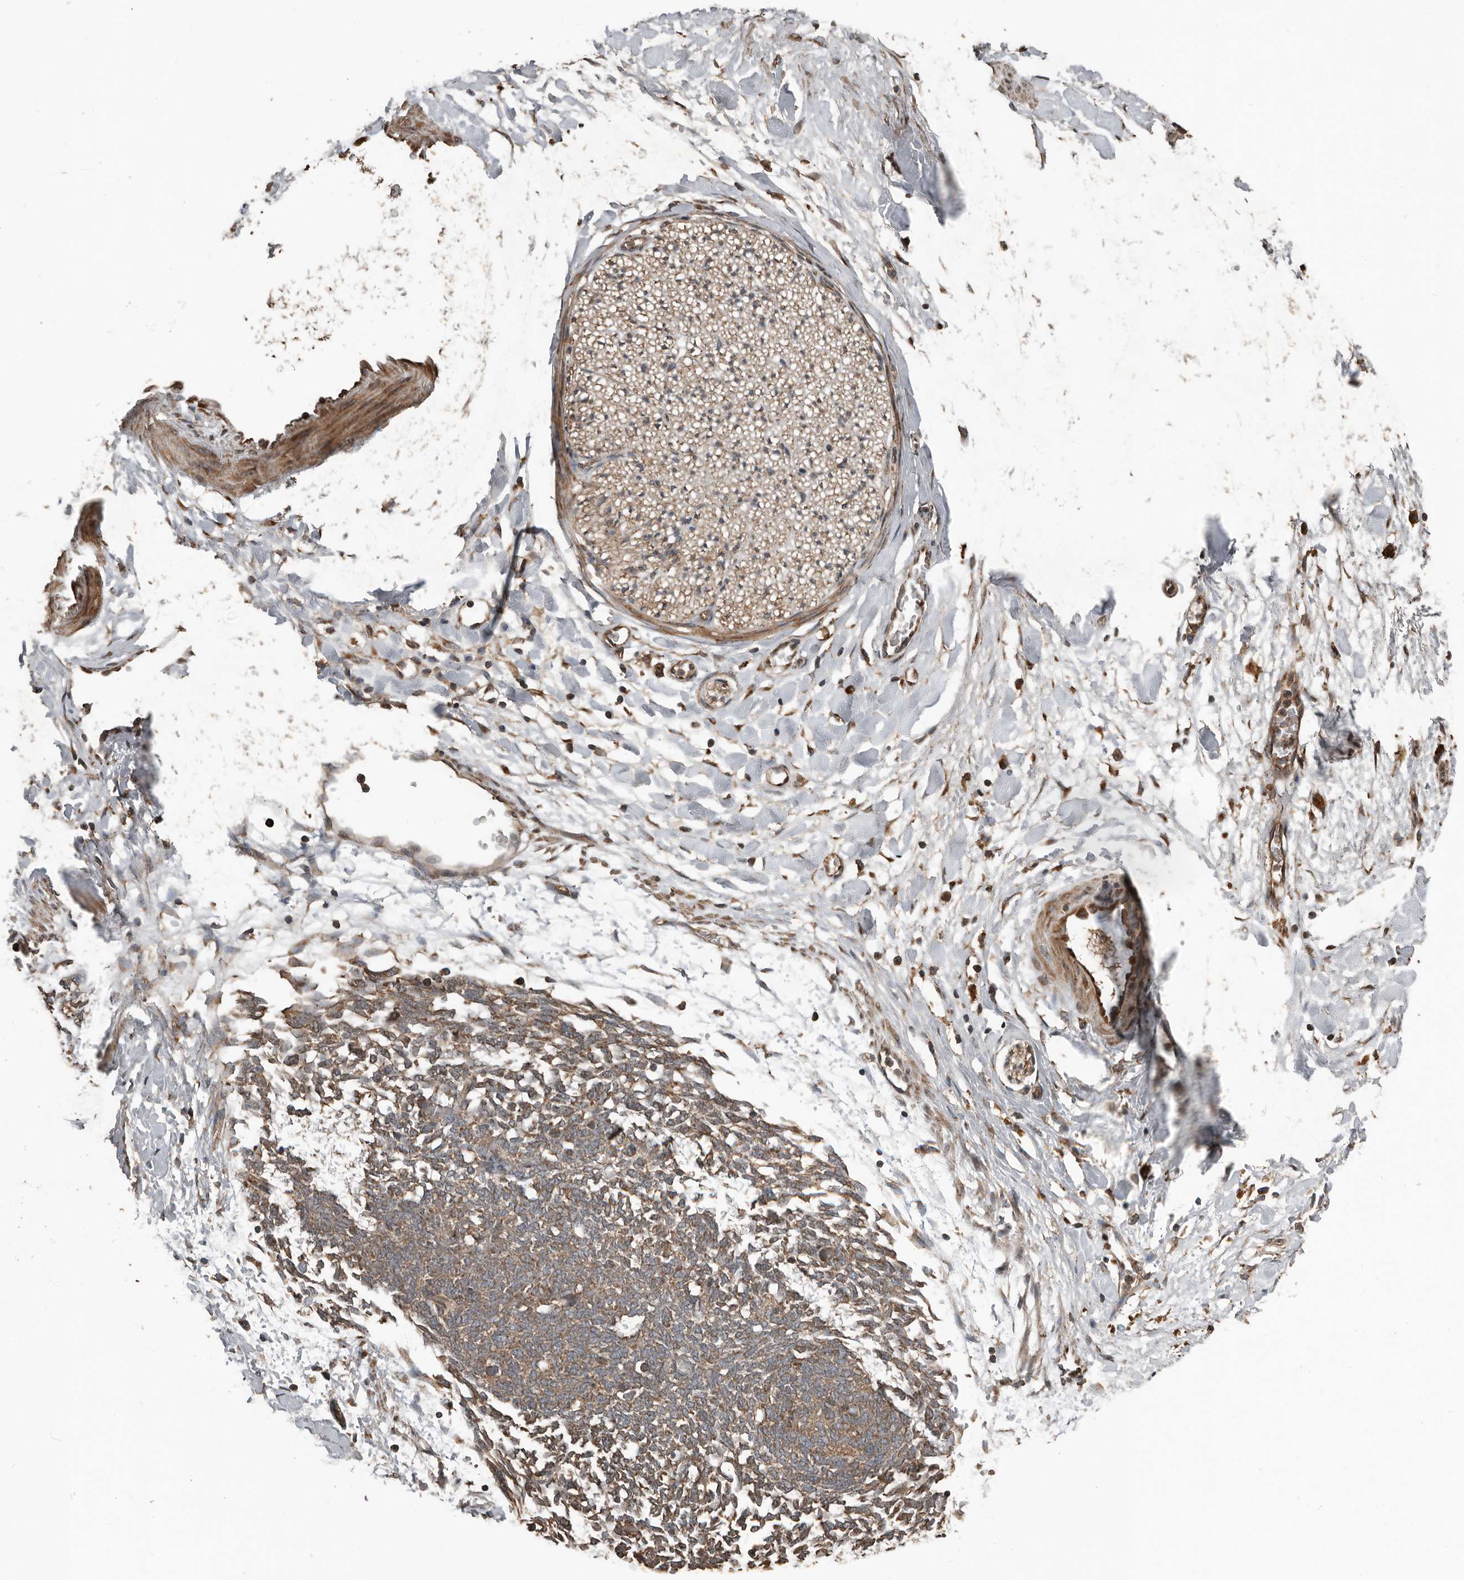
{"staining": {"intensity": "negative", "quantity": "none", "location": "none"}, "tissue": "adipose tissue", "cell_type": "Adipocytes", "image_type": "normal", "snomed": [{"axis": "morphology", "description": "Normal tissue, NOS"}, {"axis": "topography", "description": "Kidney"}, {"axis": "topography", "description": "Peripheral nerve tissue"}], "caption": "Immunohistochemical staining of benign human adipose tissue exhibits no significant staining in adipocytes. (Brightfield microscopy of DAB (3,3'-diaminobenzidine) immunohistochemistry at high magnification).", "gene": "RNF207", "patient": {"sex": "male", "age": 7}}